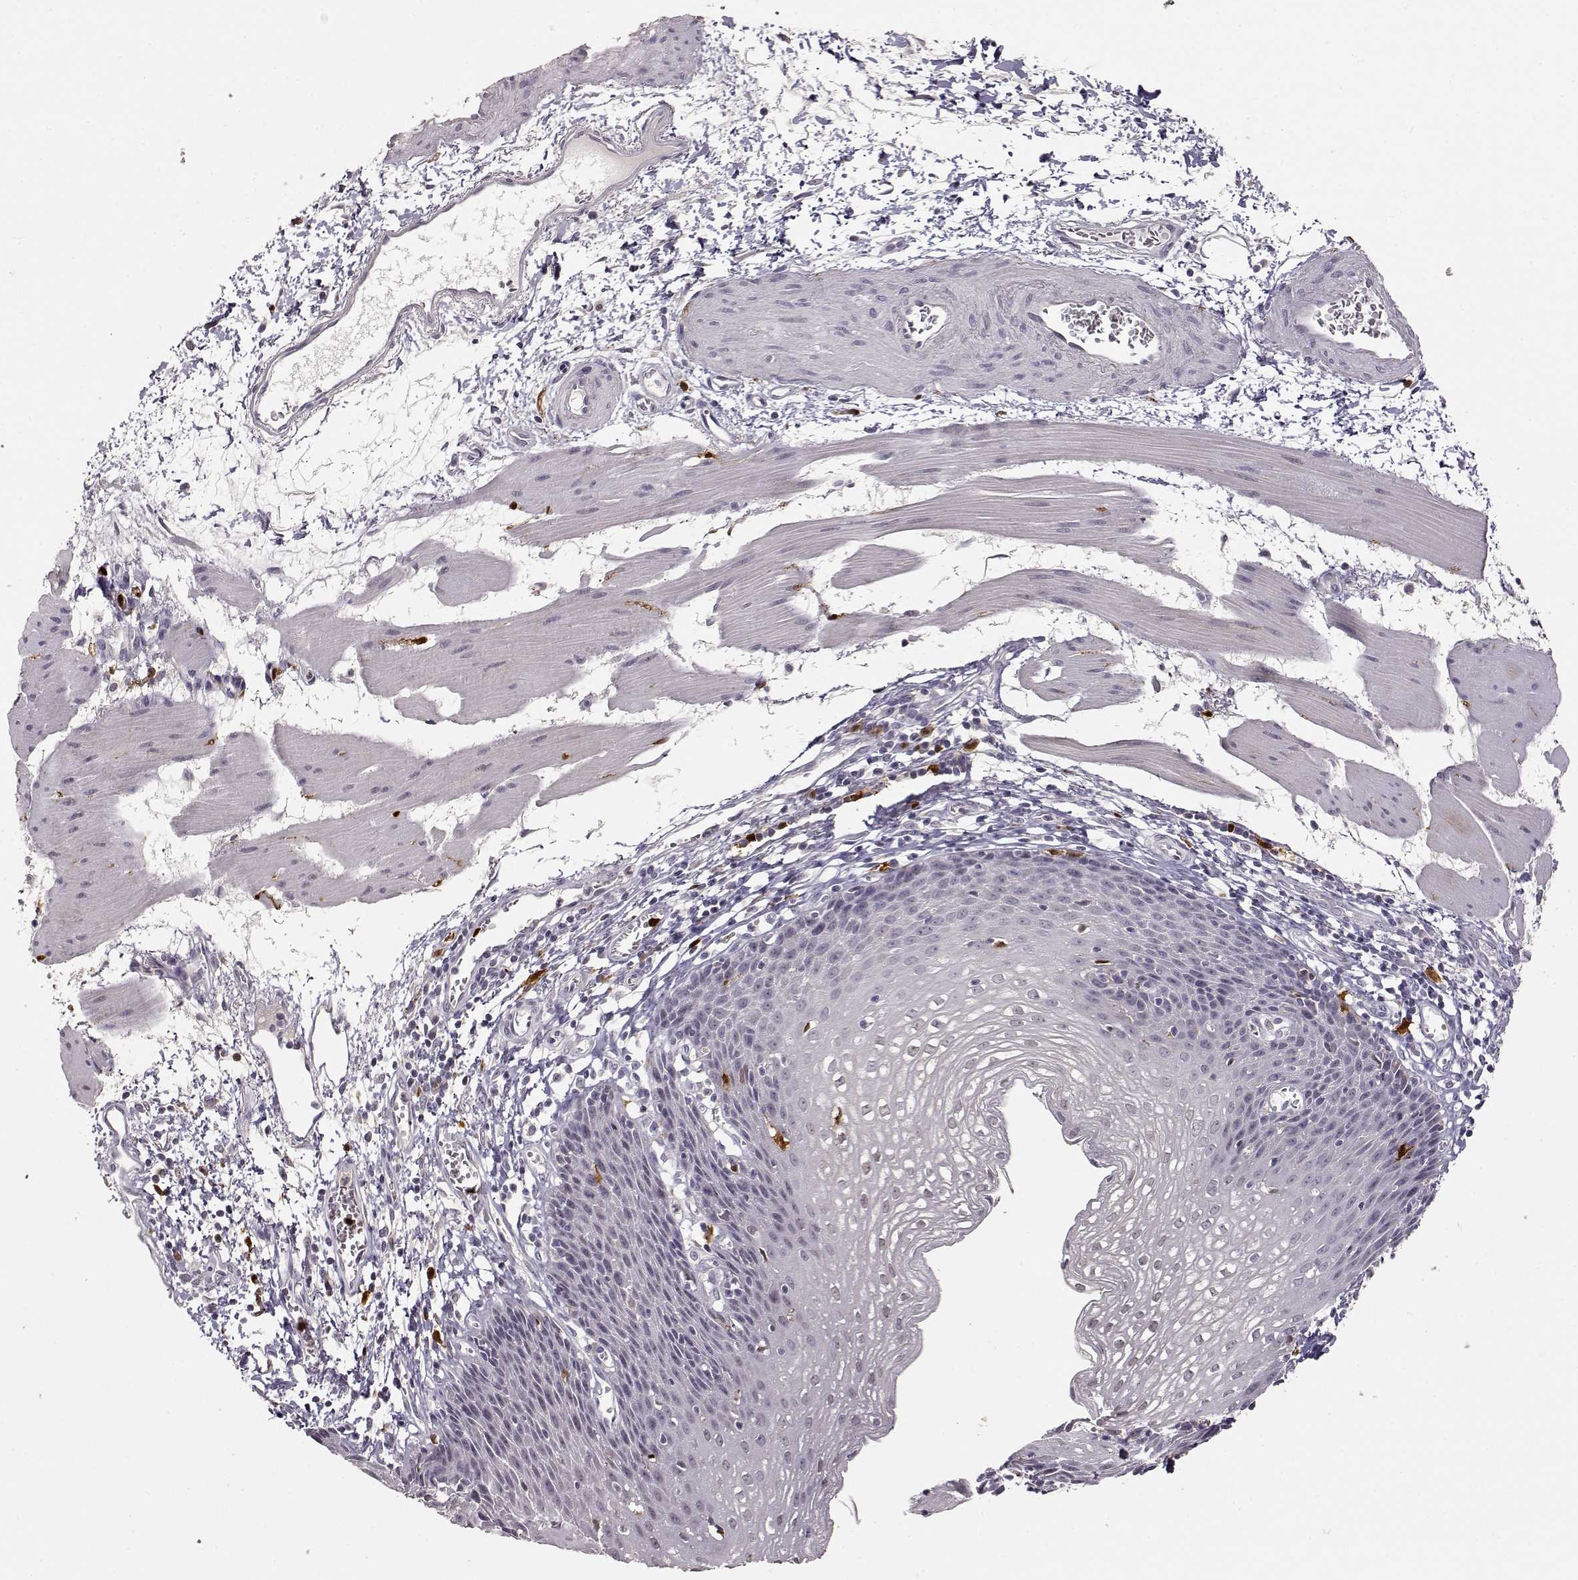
{"staining": {"intensity": "negative", "quantity": "none", "location": "none"}, "tissue": "esophagus", "cell_type": "Squamous epithelial cells", "image_type": "normal", "snomed": [{"axis": "morphology", "description": "Normal tissue, NOS"}, {"axis": "topography", "description": "Esophagus"}], "caption": "Protein analysis of unremarkable esophagus shows no significant expression in squamous epithelial cells.", "gene": "S100B", "patient": {"sex": "female", "age": 64}}